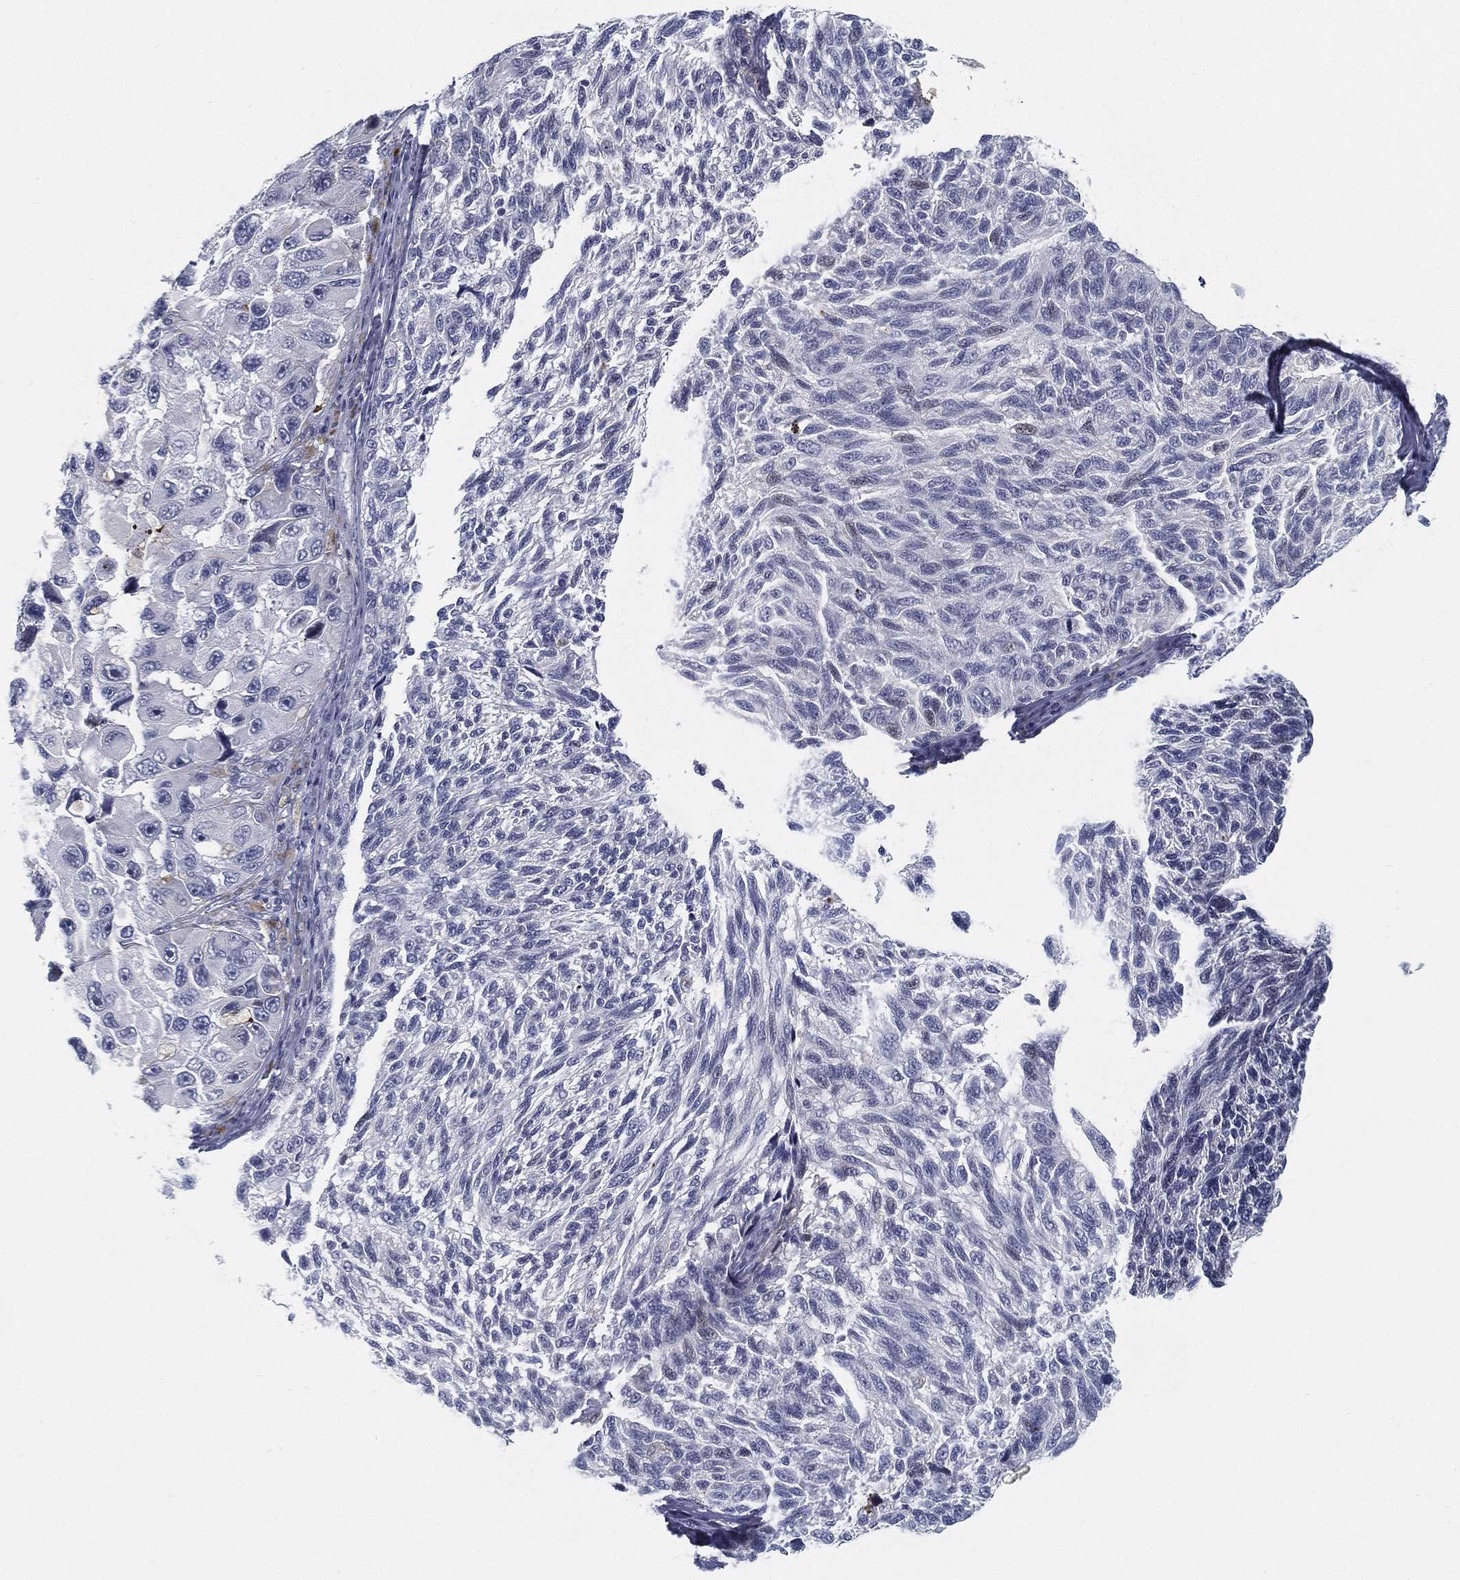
{"staining": {"intensity": "negative", "quantity": "none", "location": "none"}, "tissue": "melanoma", "cell_type": "Tumor cells", "image_type": "cancer", "snomed": [{"axis": "morphology", "description": "Malignant melanoma, NOS"}, {"axis": "topography", "description": "Skin"}], "caption": "This micrograph is of melanoma stained with immunohistochemistry to label a protein in brown with the nuclei are counter-stained blue. There is no expression in tumor cells. The staining is performed using DAB brown chromogen with nuclei counter-stained in using hematoxylin.", "gene": "SPPL2C", "patient": {"sex": "female", "age": 73}}